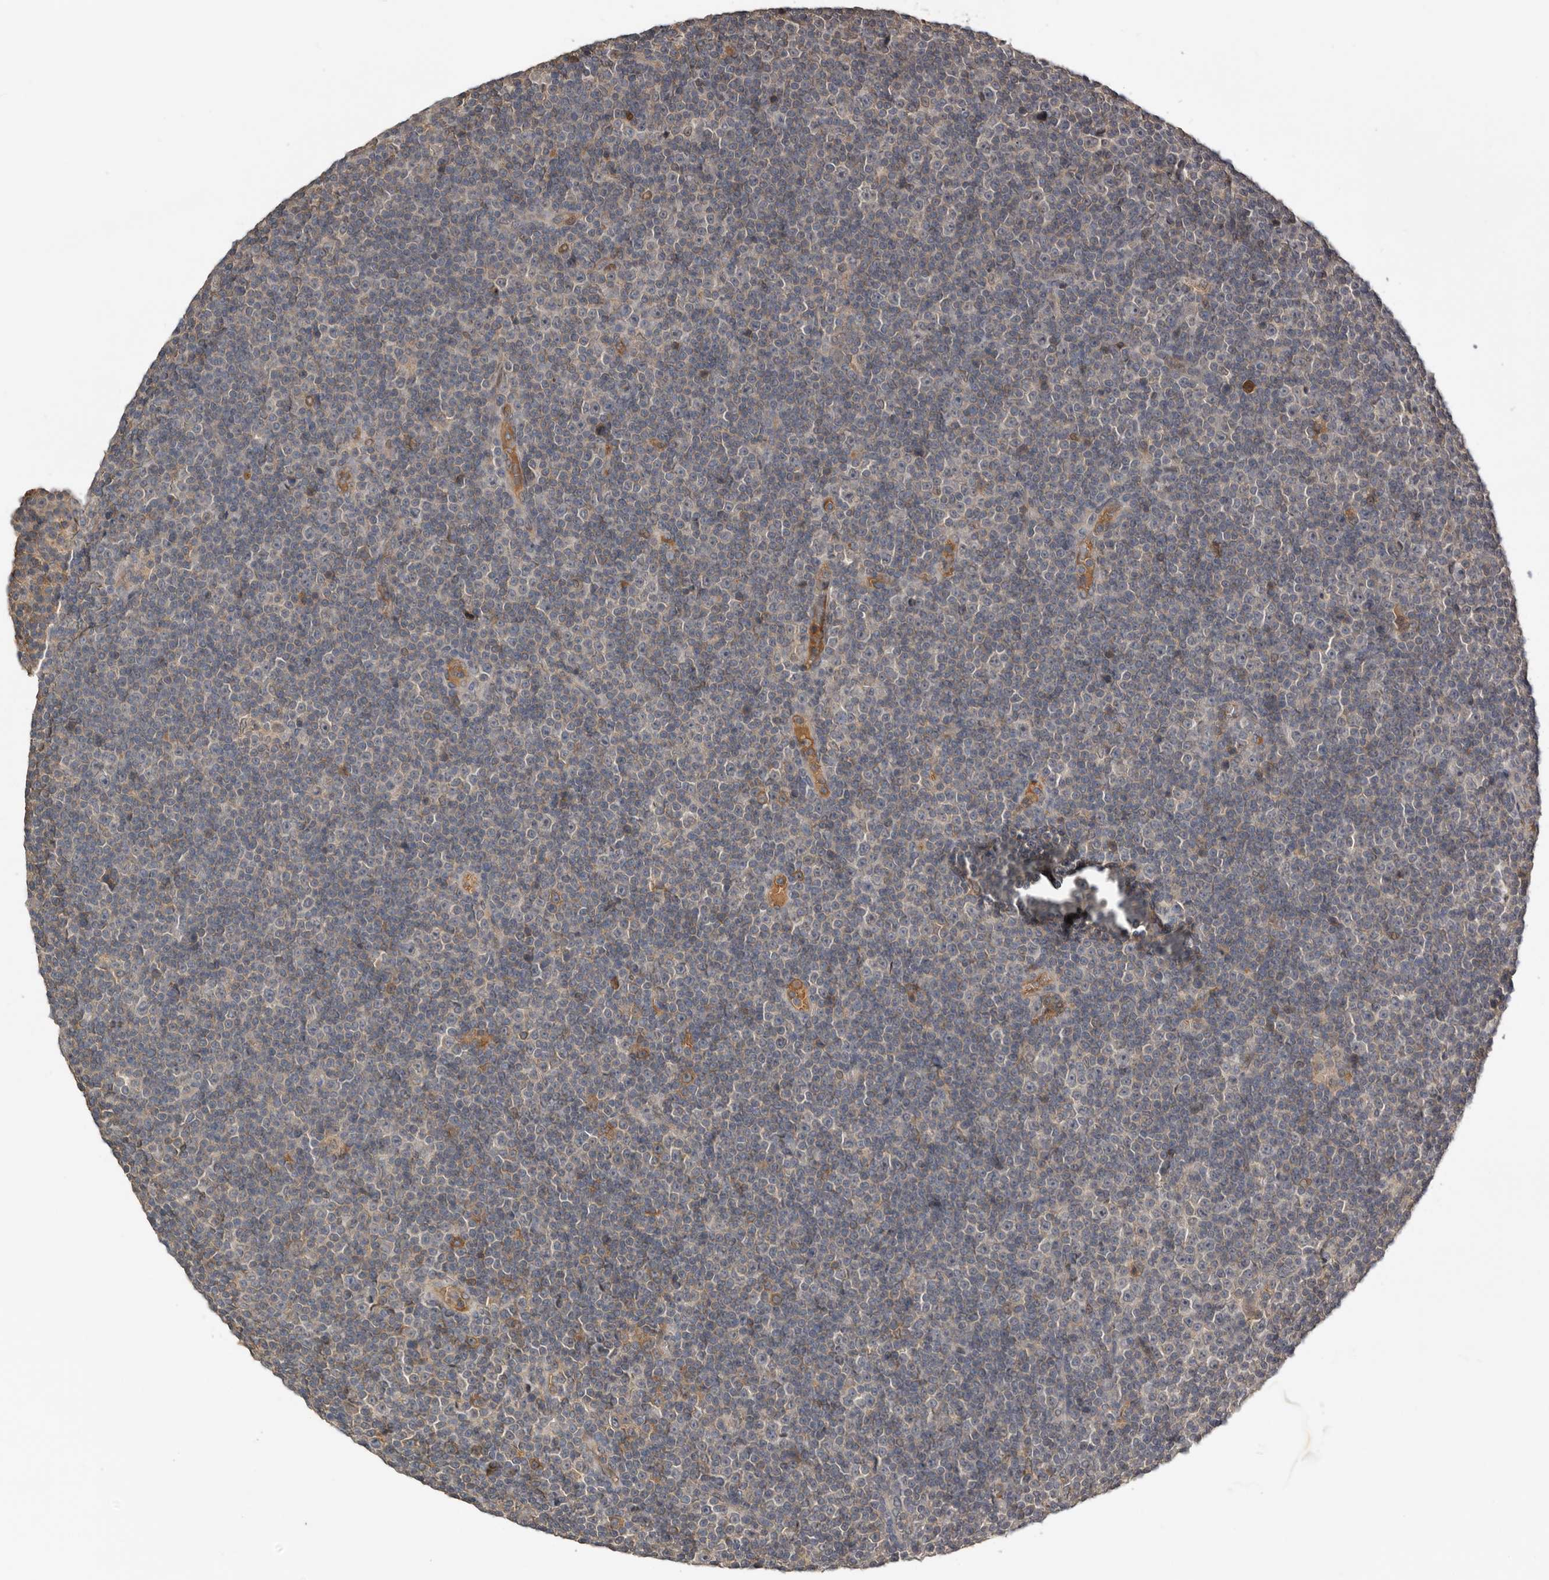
{"staining": {"intensity": "weak", "quantity": "25%-75%", "location": "cytoplasmic/membranous"}, "tissue": "lymphoma", "cell_type": "Tumor cells", "image_type": "cancer", "snomed": [{"axis": "morphology", "description": "Malignant lymphoma, non-Hodgkin's type, Low grade"}, {"axis": "topography", "description": "Lymph node"}], "caption": "Malignant lymphoma, non-Hodgkin's type (low-grade) was stained to show a protein in brown. There is low levels of weak cytoplasmic/membranous expression in approximately 25%-75% of tumor cells. Using DAB (3,3'-diaminobenzidine) (brown) and hematoxylin (blue) stains, captured at high magnification using brightfield microscopy.", "gene": "NMUR1", "patient": {"sex": "female", "age": 67}}